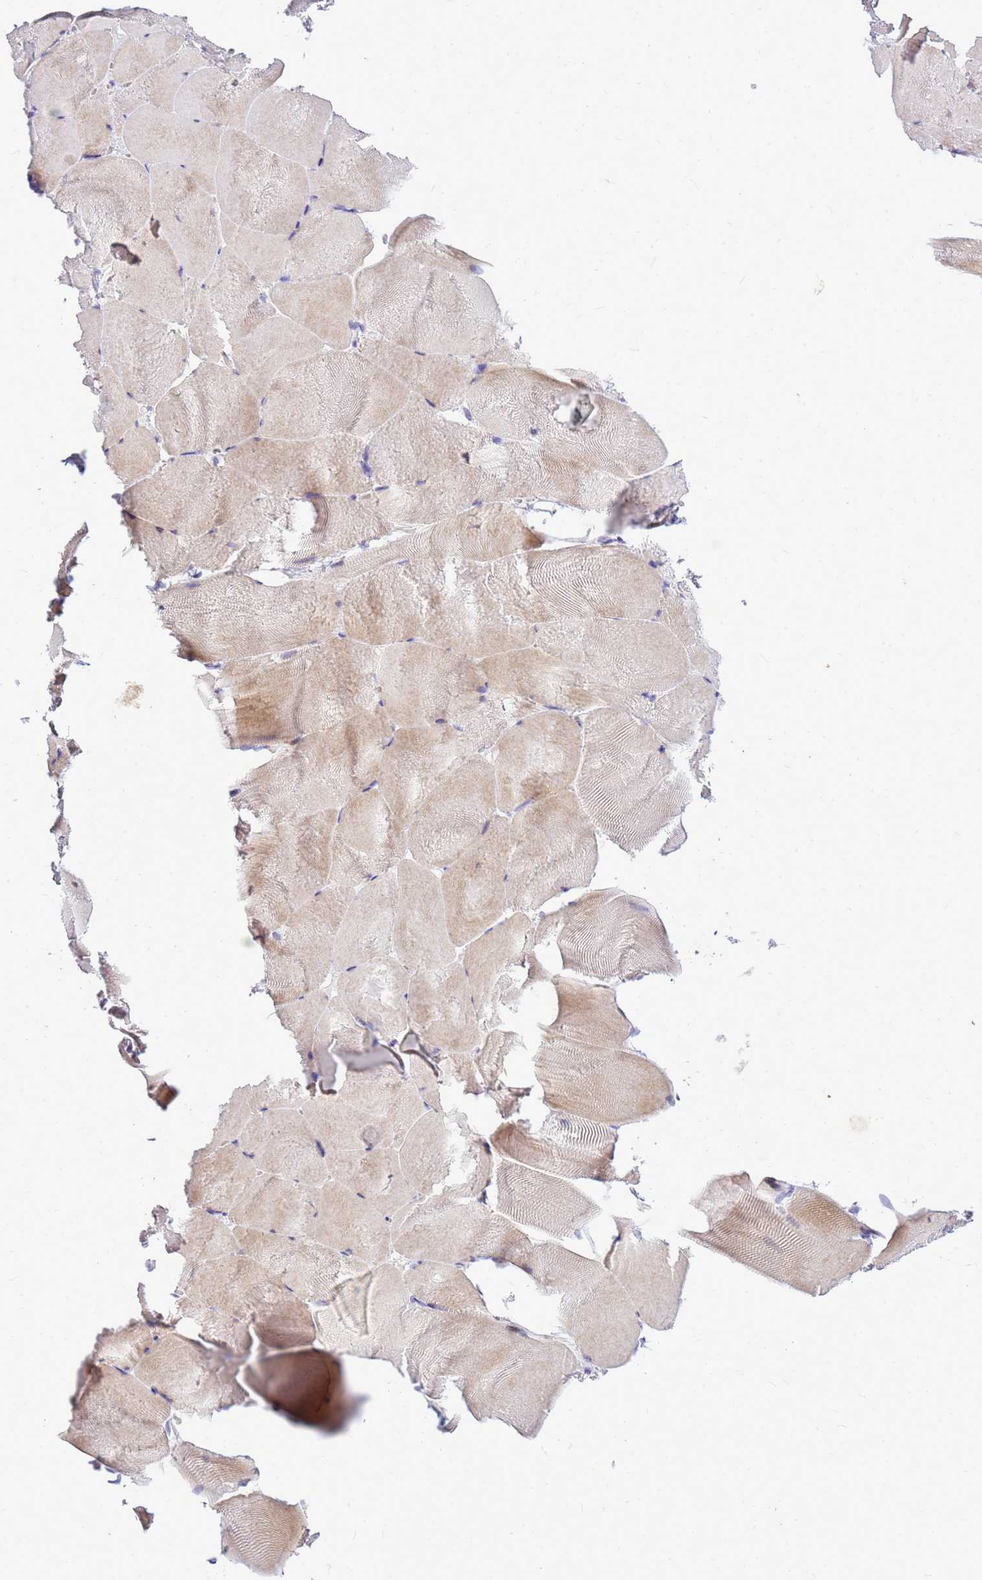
{"staining": {"intensity": "moderate", "quantity": "<25%", "location": "cytoplasmic/membranous"}, "tissue": "skeletal muscle", "cell_type": "Myocytes", "image_type": "normal", "snomed": [{"axis": "morphology", "description": "Normal tissue, NOS"}, {"axis": "topography", "description": "Skeletal muscle"}], "caption": "High-magnification brightfield microscopy of benign skeletal muscle stained with DAB (brown) and counterstained with hematoxylin (blue). myocytes exhibit moderate cytoplasmic/membranous staining is identified in approximately<25% of cells.", "gene": "ADAMTS7", "patient": {"sex": "female", "age": 64}}